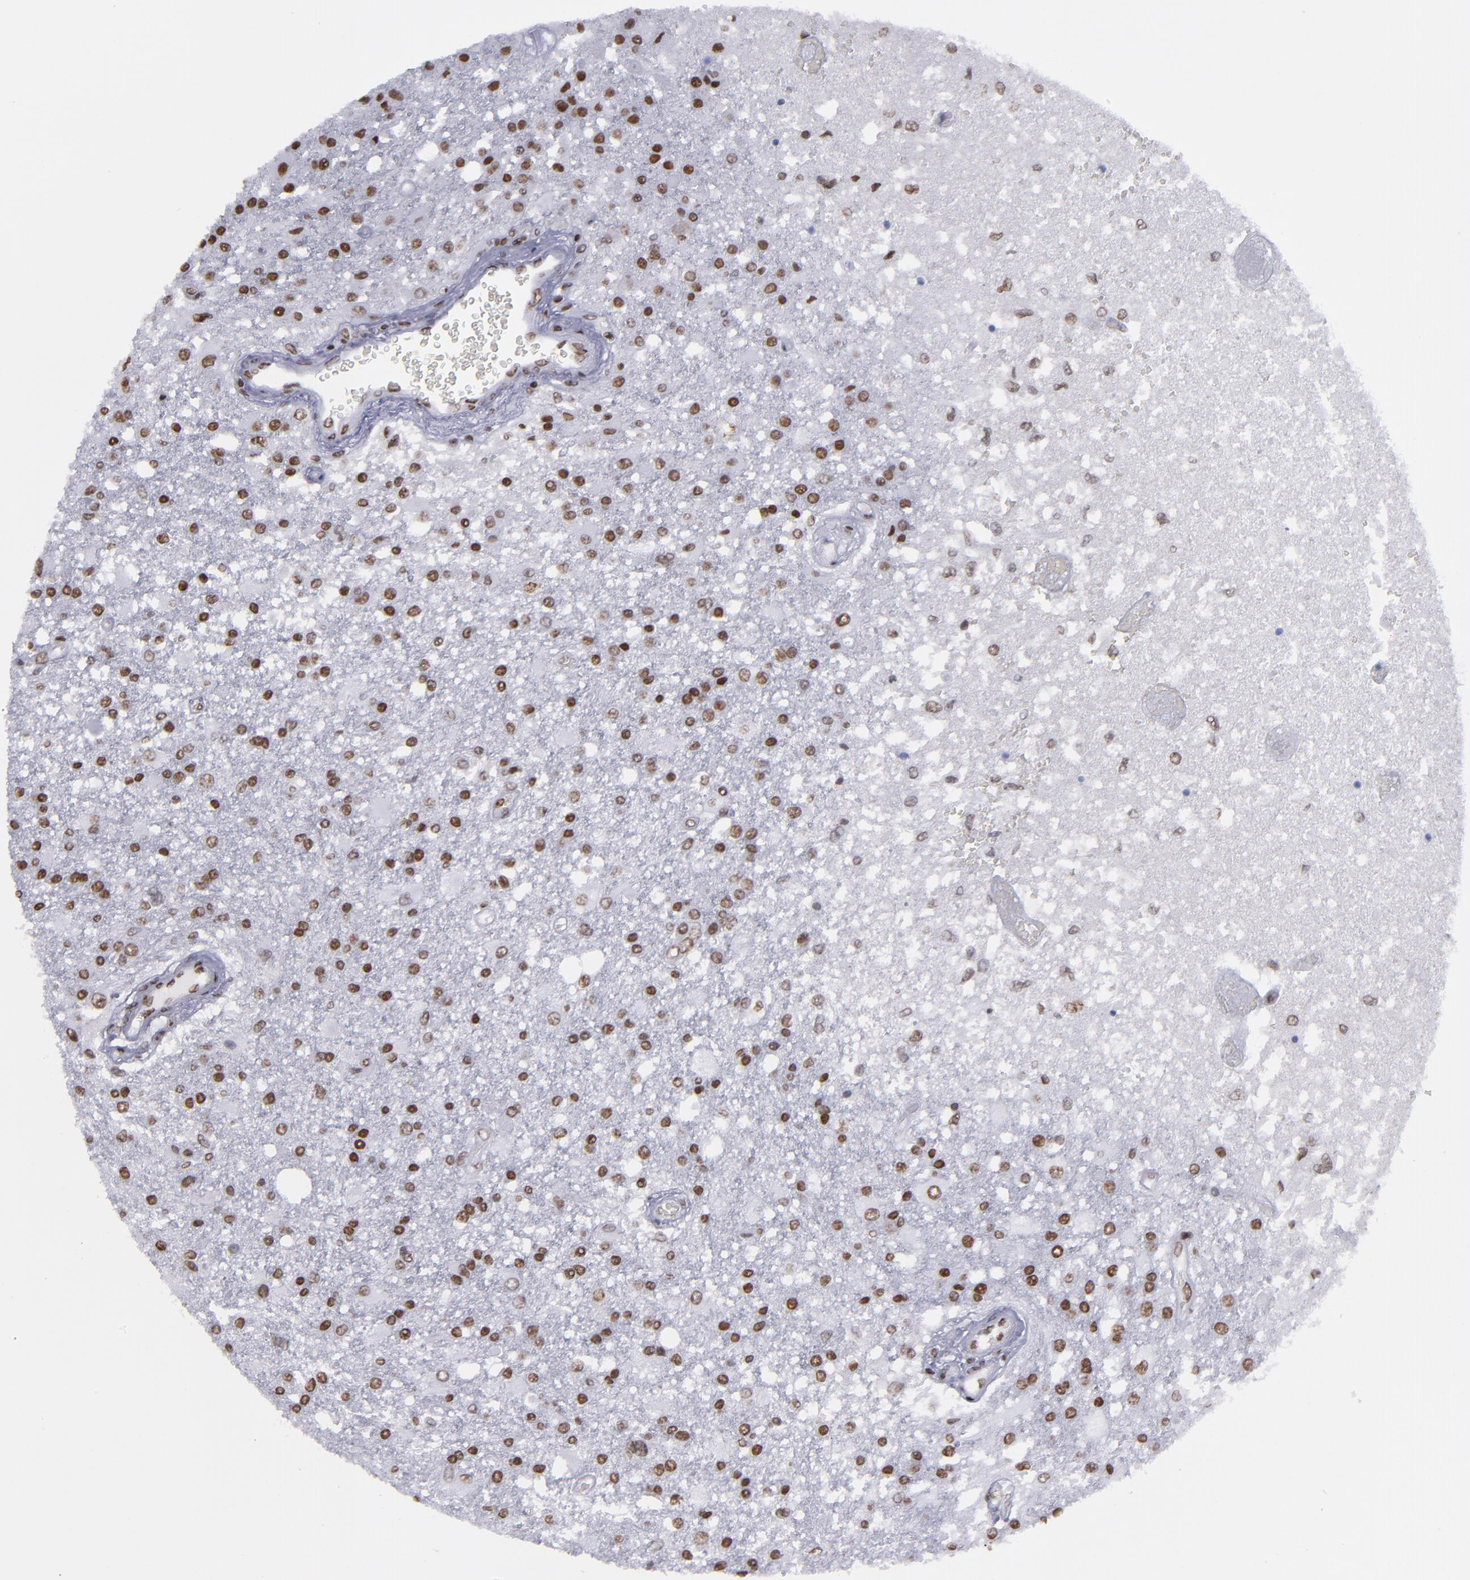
{"staining": {"intensity": "moderate", "quantity": ">75%", "location": "nuclear"}, "tissue": "glioma", "cell_type": "Tumor cells", "image_type": "cancer", "snomed": [{"axis": "morphology", "description": "Glioma, malignant, High grade"}, {"axis": "topography", "description": "Cerebral cortex"}], "caption": "Immunohistochemistry (IHC) (DAB (3,3'-diaminobenzidine)) staining of malignant glioma (high-grade) reveals moderate nuclear protein positivity in about >75% of tumor cells.", "gene": "TERF2", "patient": {"sex": "male", "age": 79}}